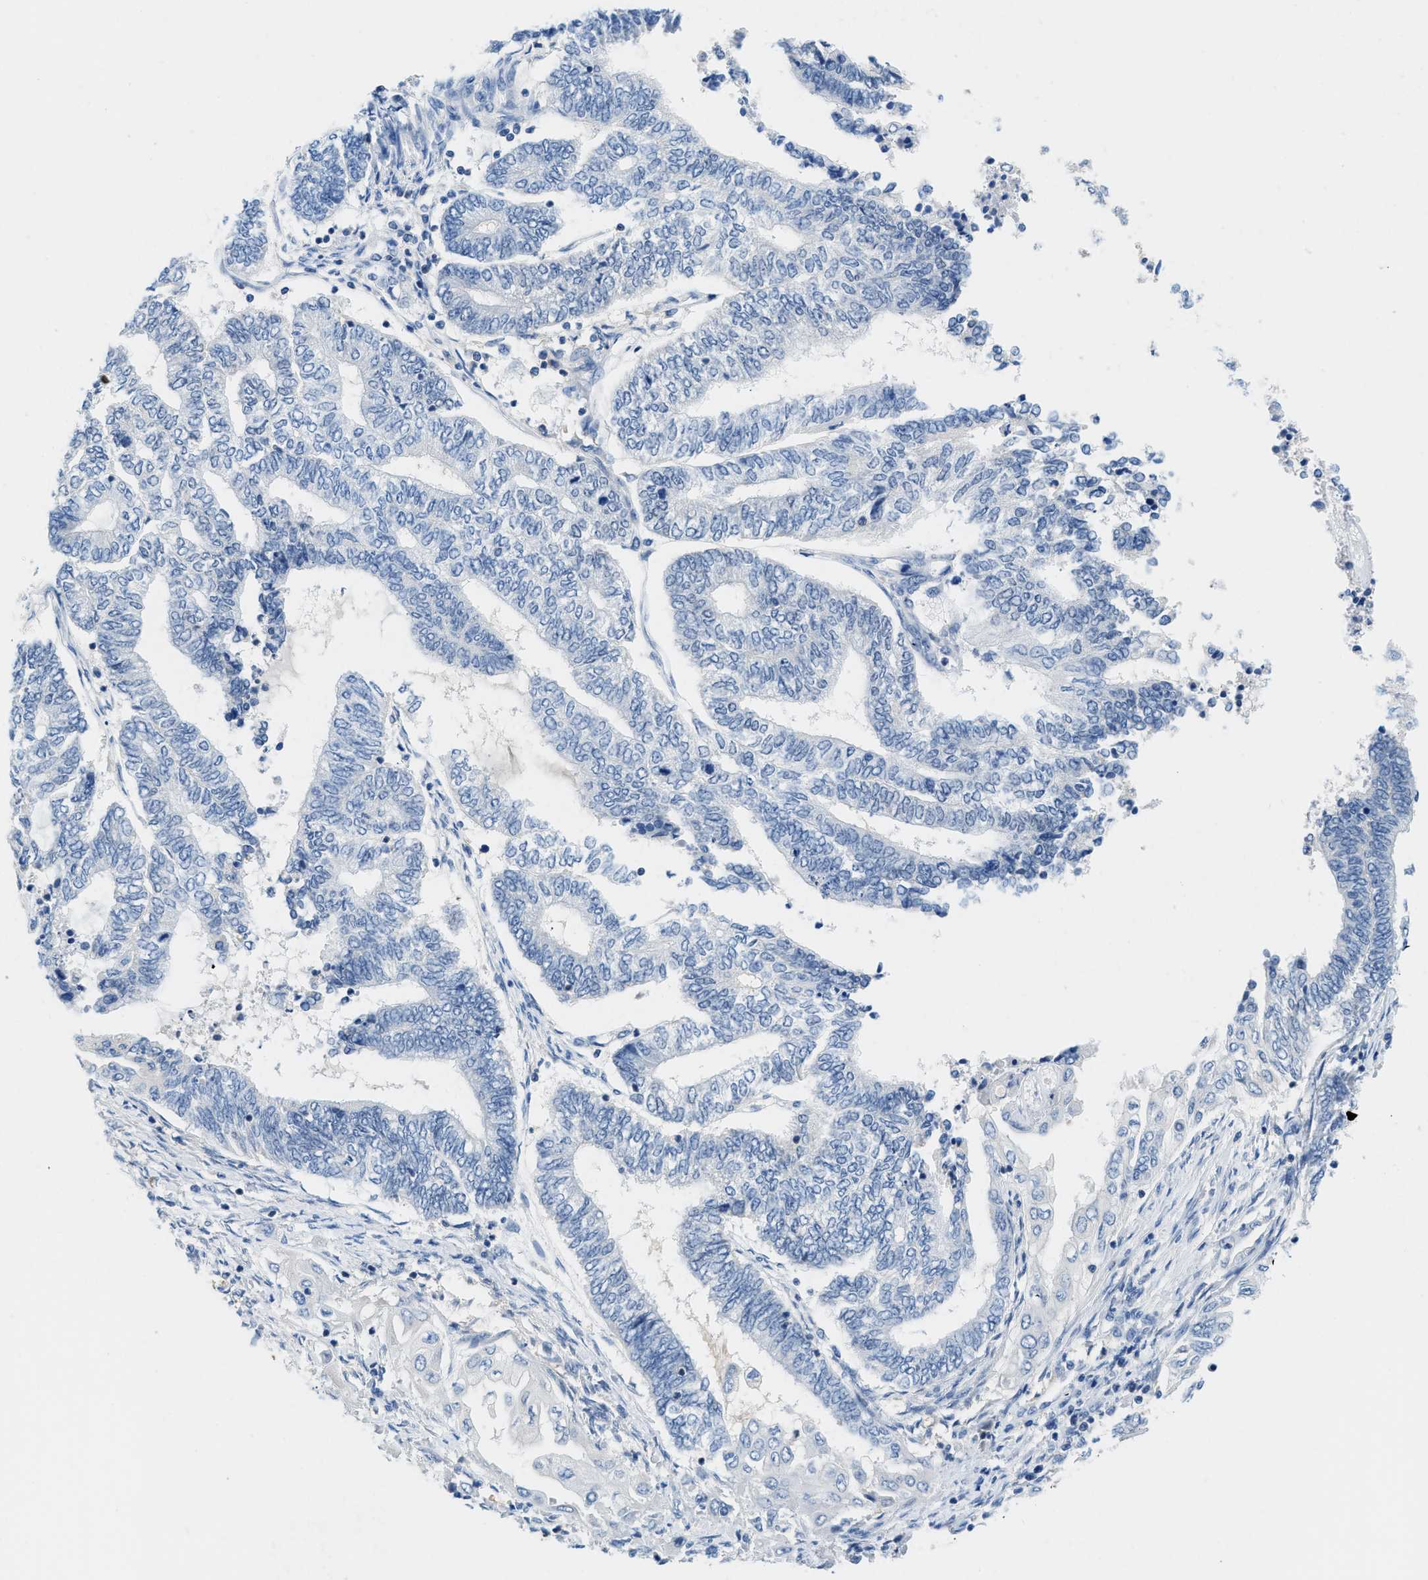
{"staining": {"intensity": "negative", "quantity": "none", "location": "none"}, "tissue": "endometrial cancer", "cell_type": "Tumor cells", "image_type": "cancer", "snomed": [{"axis": "morphology", "description": "Adenocarcinoma, NOS"}, {"axis": "topography", "description": "Uterus"}, {"axis": "topography", "description": "Endometrium"}], "caption": "Tumor cells show no significant expression in endometrial cancer. (Immunohistochemistry, brightfield microscopy, high magnification).", "gene": "FAM151A", "patient": {"sex": "female", "age": 70}}